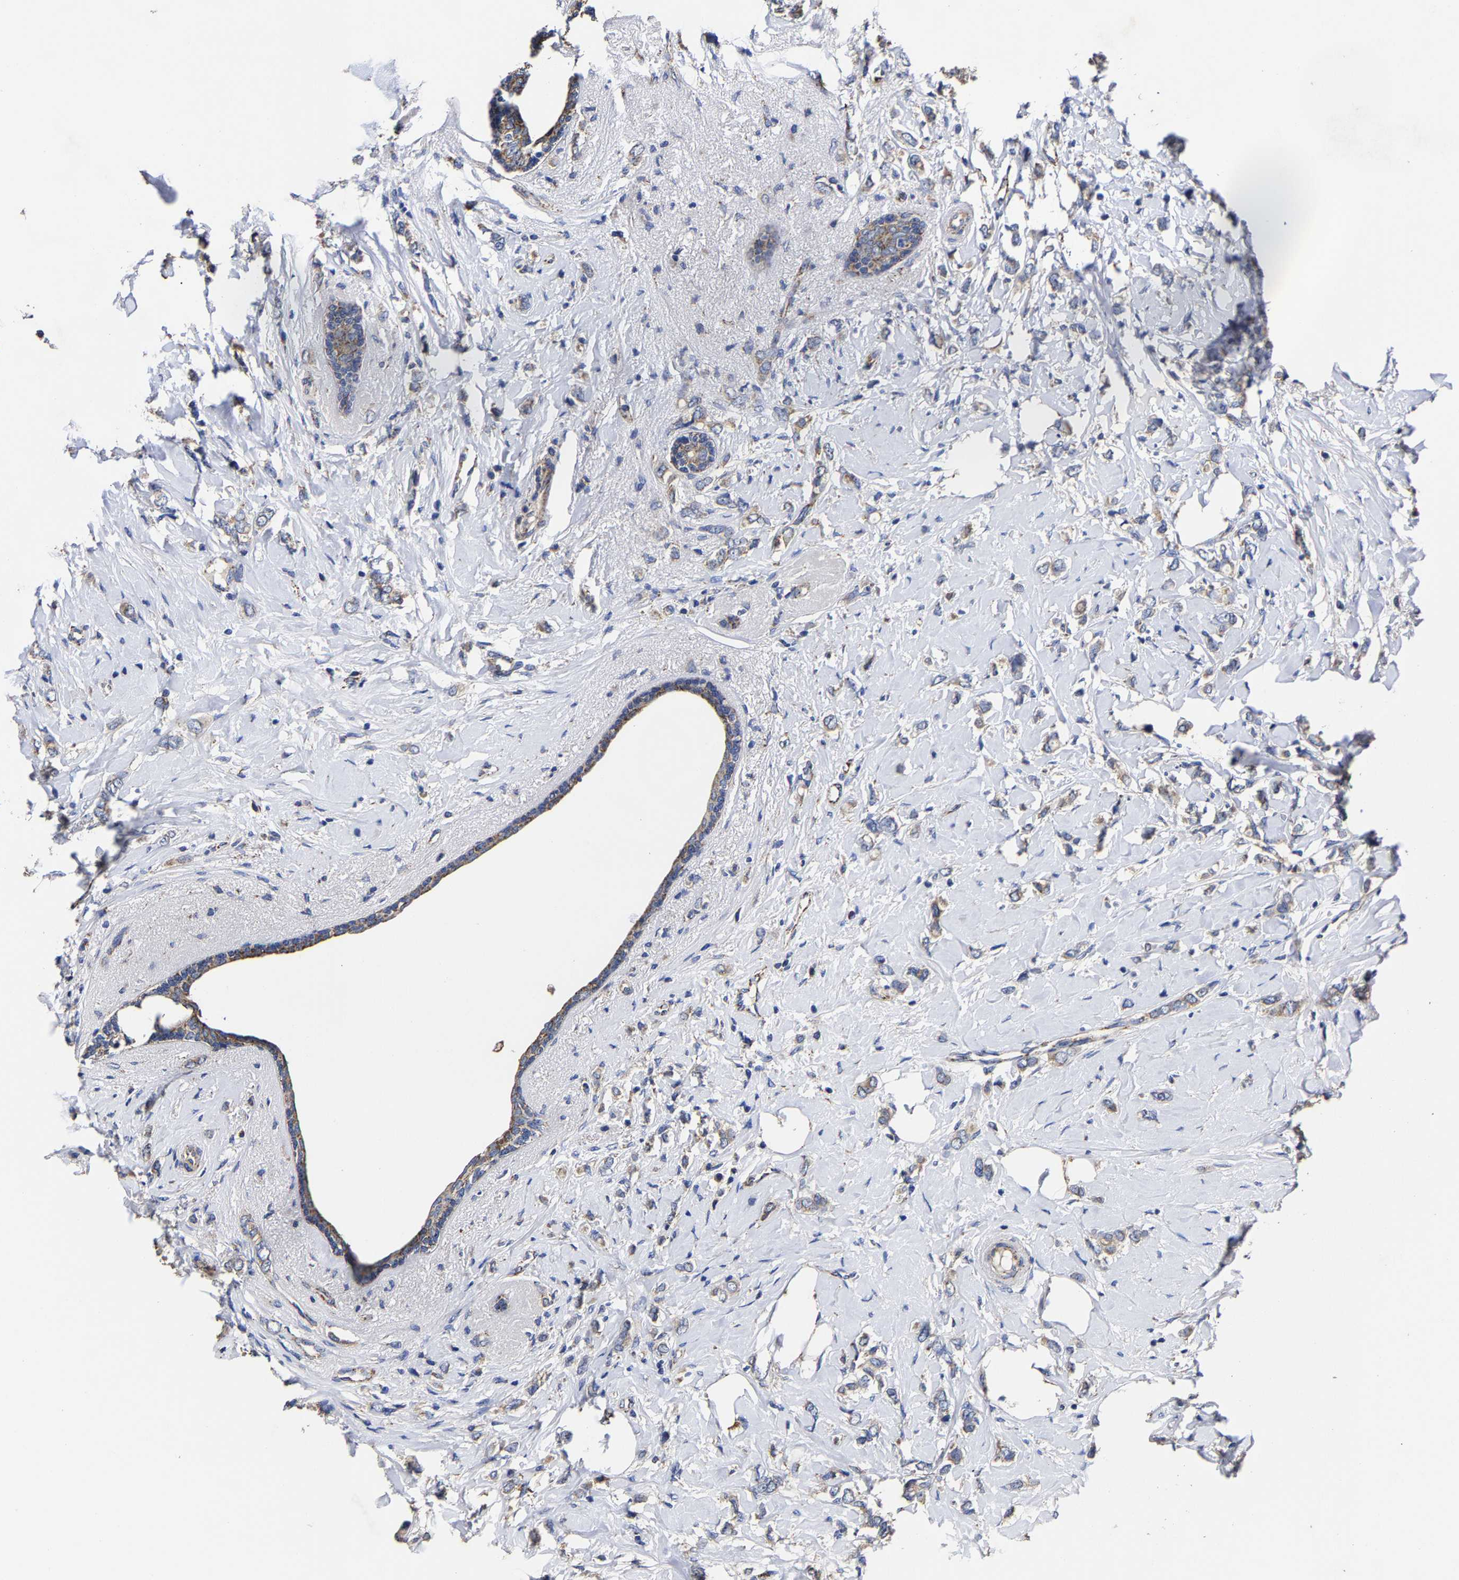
{"staining": {"intensity": "weak", "quantity": "25%-75%", "location": "cytoplasmic/membranous"}, "tissue": "breast cancer", "cell_type": "Tumor cells", "image_type": "cancer", "snomed": [{"axis": "morphology", "description": "Normal tissue, NOS"}, {"axis": "morphology", "description": "Lobular carcinoma"}, {"axis": "topography", "description": "Breast"}], "caption": "An image of human breast lobular carcinoma stained for a protein reveals weak cytoplasmic/membranous brown staining in tumor cells.", "gene": "AASS", "patient": {"sex": "female", "age": 47}}